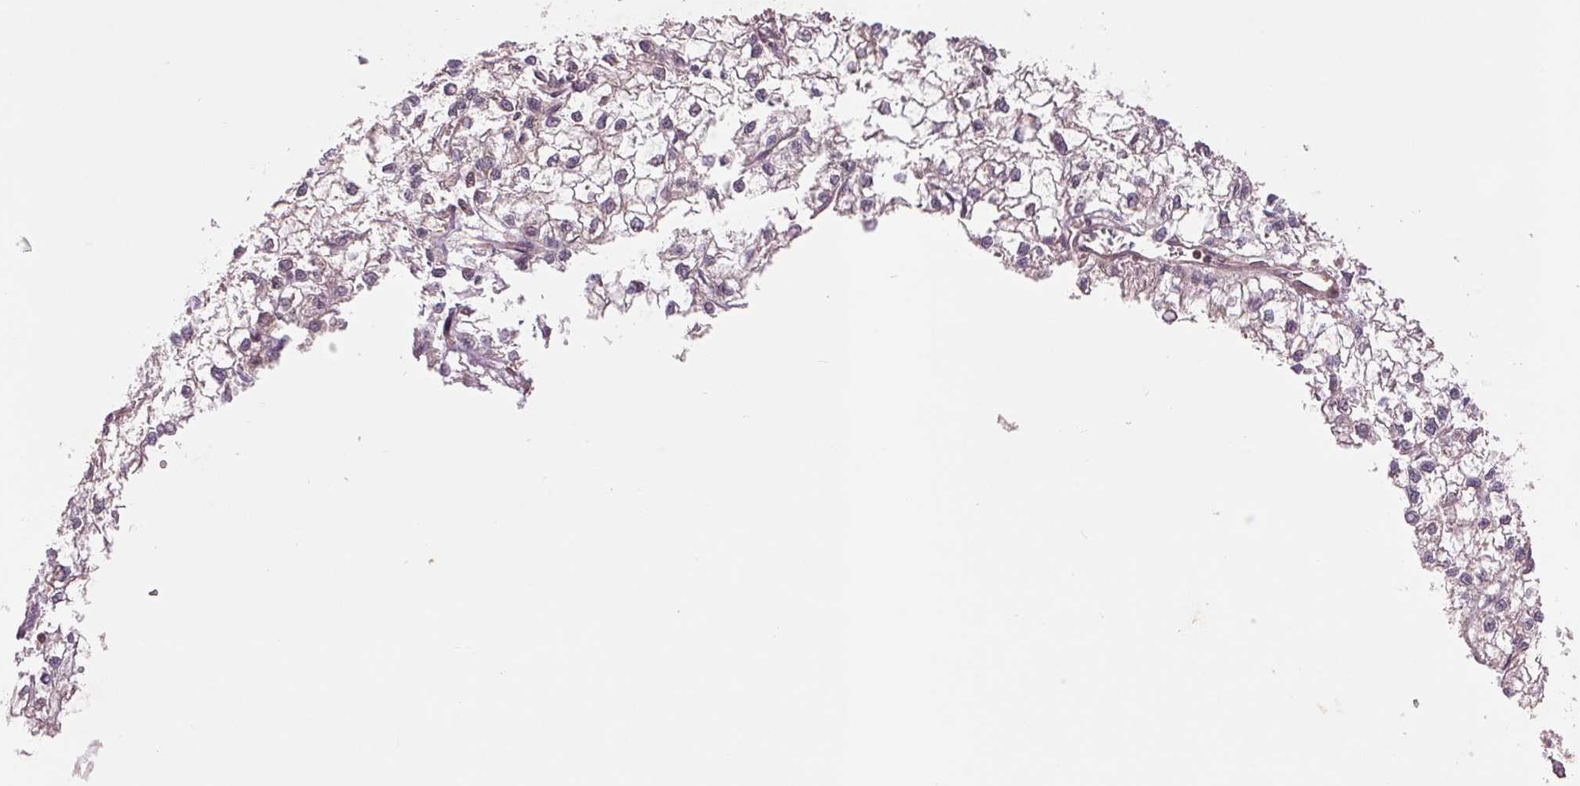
{"staining": {"intensity": "negative", "quantity": "none", "location": "none"}, "tissue": "liver cancer", "cell_type": "Tumor cells", "image_type": "cancer", "snomed": [{"axis": "morphology", "description": "Carcinoma, Hepatocellular, NOS"}, {"axis": "topography", "description": "Liver"}], "caption": "Immunohistochemistry photomicrograph of neoplastic tissue: human hepatocellular carcinoma (liver) stained with DAB demonstrates no significant protein staining in tumor cells. (Stains: DAB immunohistochemistry with hematoxylin counter stain, Microscopy: brightfield microscopy at high magnification).", "gene": "BTF3L4", "patient": {"sex": "female", "age": 43}}